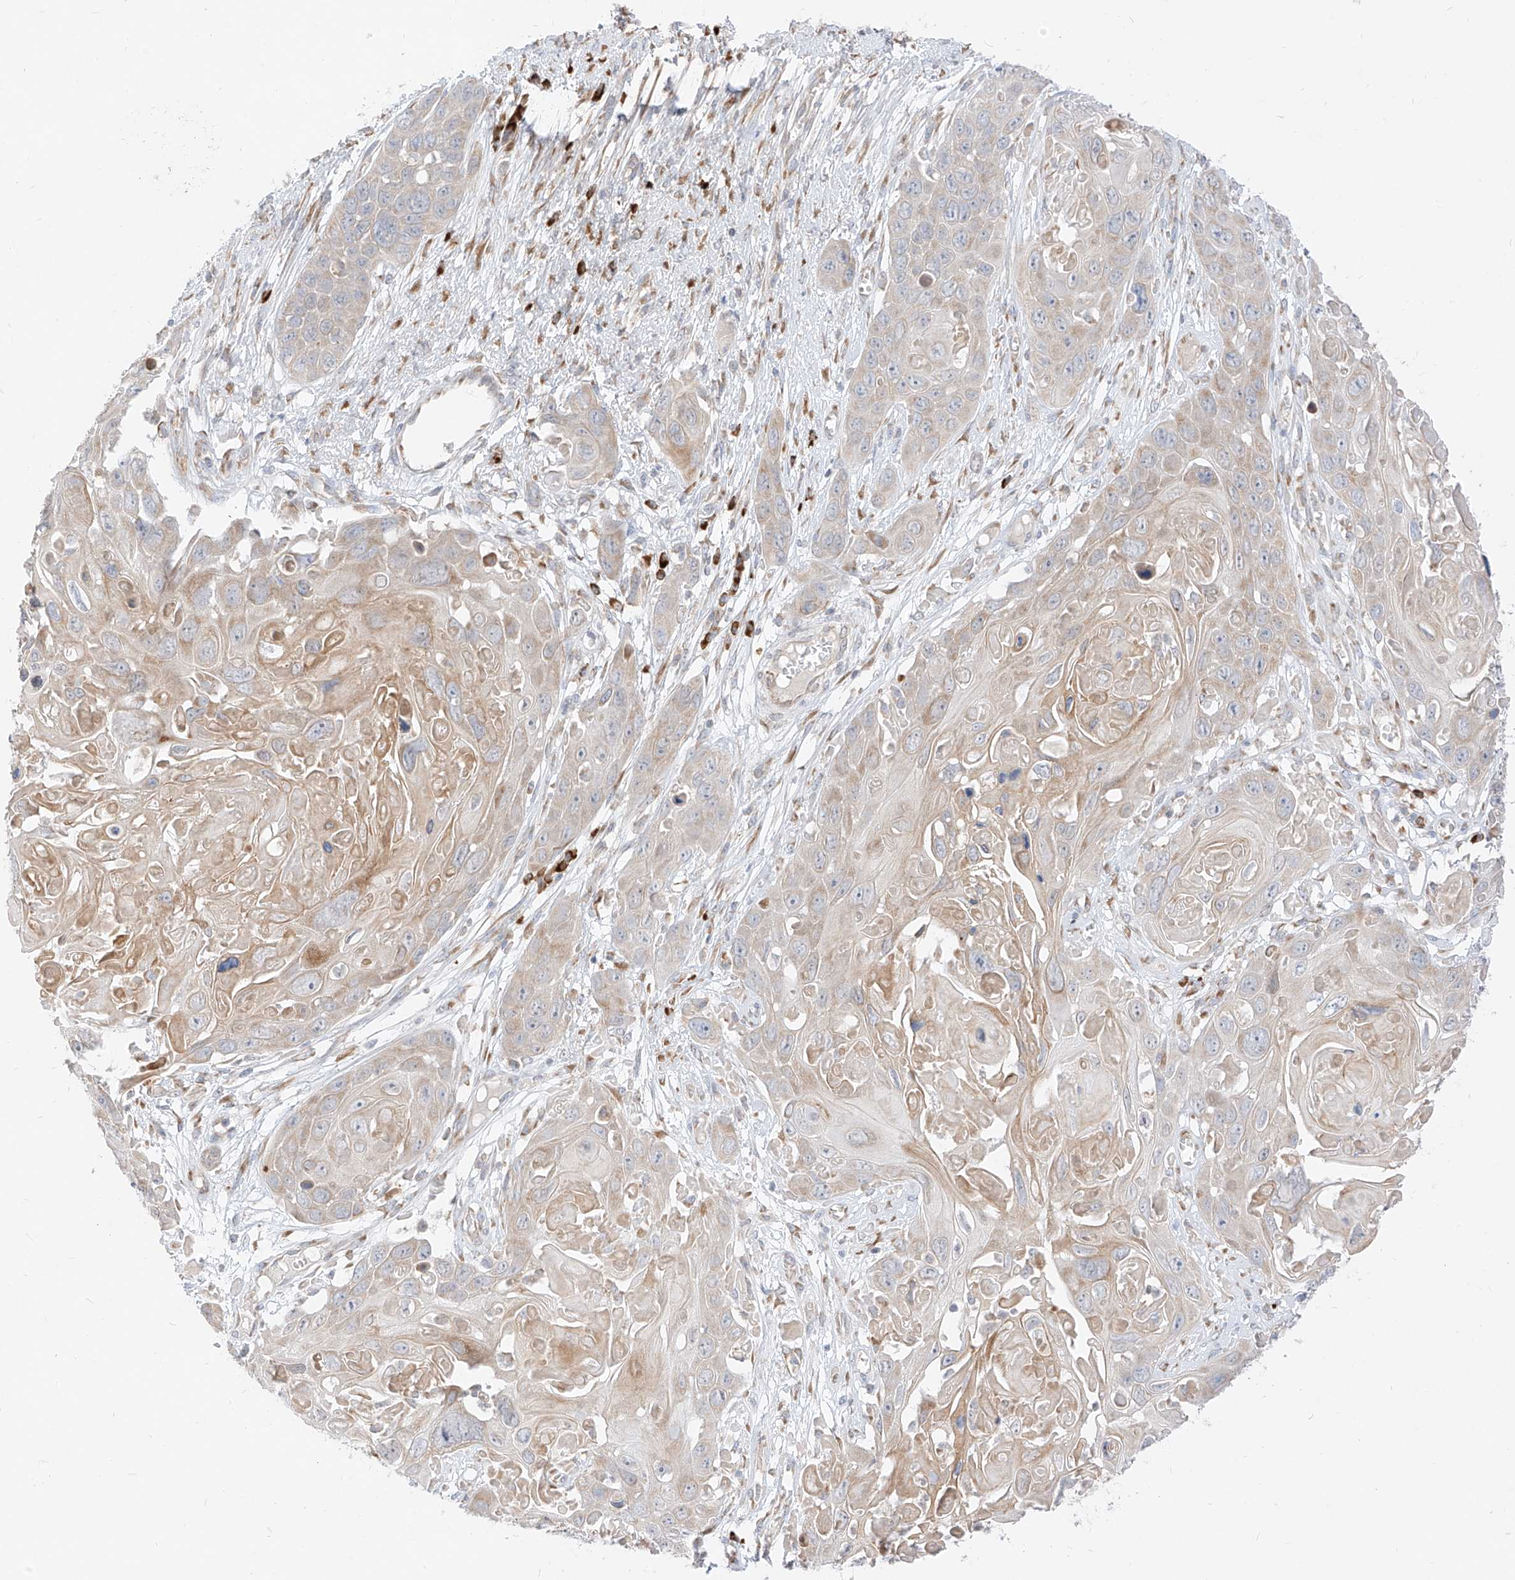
{"staining": {"intensity": "weak", "quantity": ">75%", "location": "cytoplasmic/membranous"}, "tissue": "skin cancer", "cell_type": "Tumor cells", "image_type": "cancer", "snomed": [{"axis": "morphology", "description": "Squamous cell carcinoma, NOS"}, {"axis": "topography", "description": "Skin"}], "caption": "High-magnification brightfield microscopy of skin cancer stained with DAB (brown) and counterstained with hematoxylin (blue). tumor cells exhibit weak cytoplasmic/membranous positivity is present in approximately>75% of cells. (DAB = brown stain, brightfield microscopy at high magnification).", "gene": "STT3A", "patient": {"sex": "male", "age": 55}}